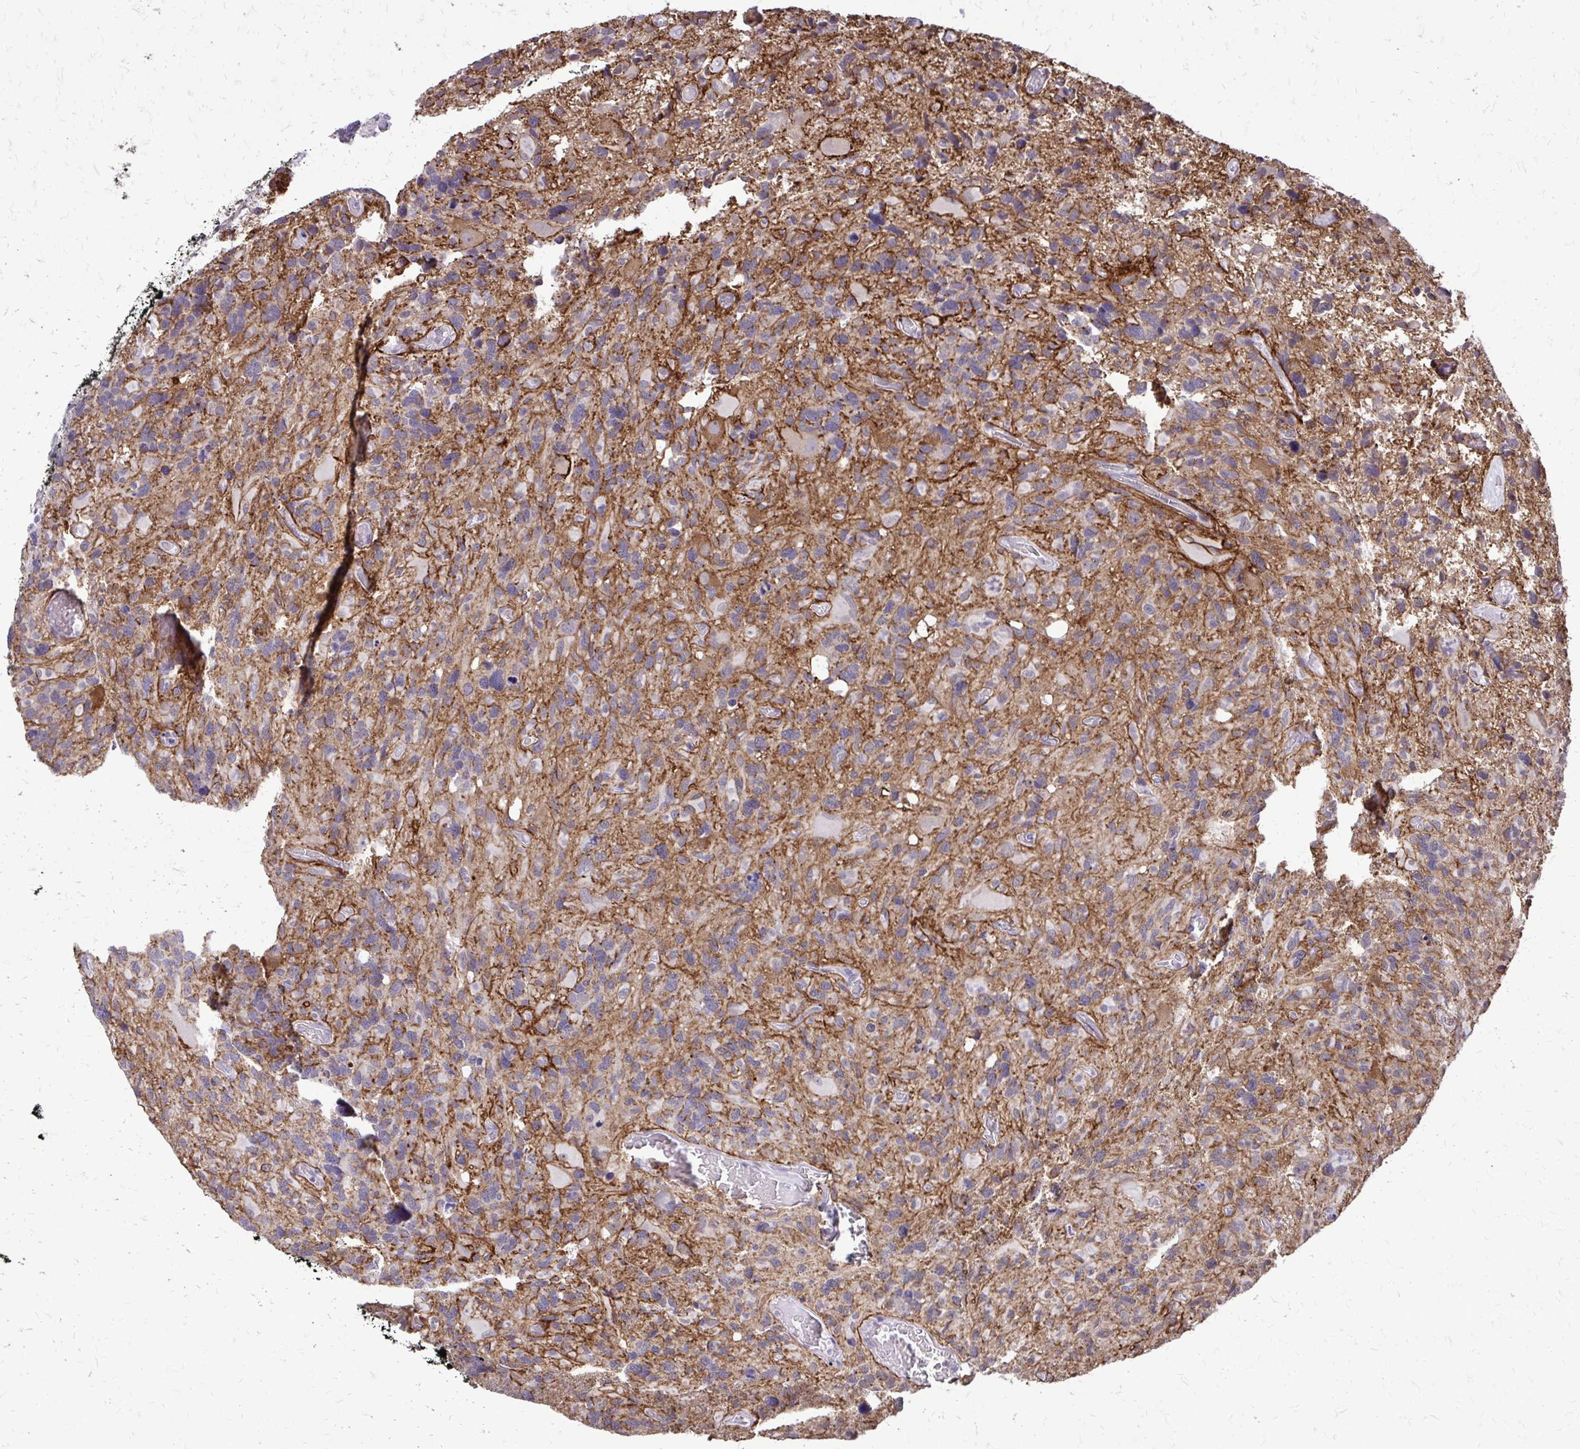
{"staining": {"intensity": "negative", "quantity": "none", "location": "none"}, "tissue": "glioma", "cell_type": "Tumor cells", "image_type": "cancer", "snomed": [{"axis": "morphology", "description": "Glioma, malignant, High grade"}, {"axis": "topography", "description": "Brain"}], "caption": "IHC micrograph of human malignant glioma (high-grade) stained for a protein (brown), which reveals no positivity in tumor cells.", "gene": "AKAP5", "patient": {"sex": "male", "age": 49}}